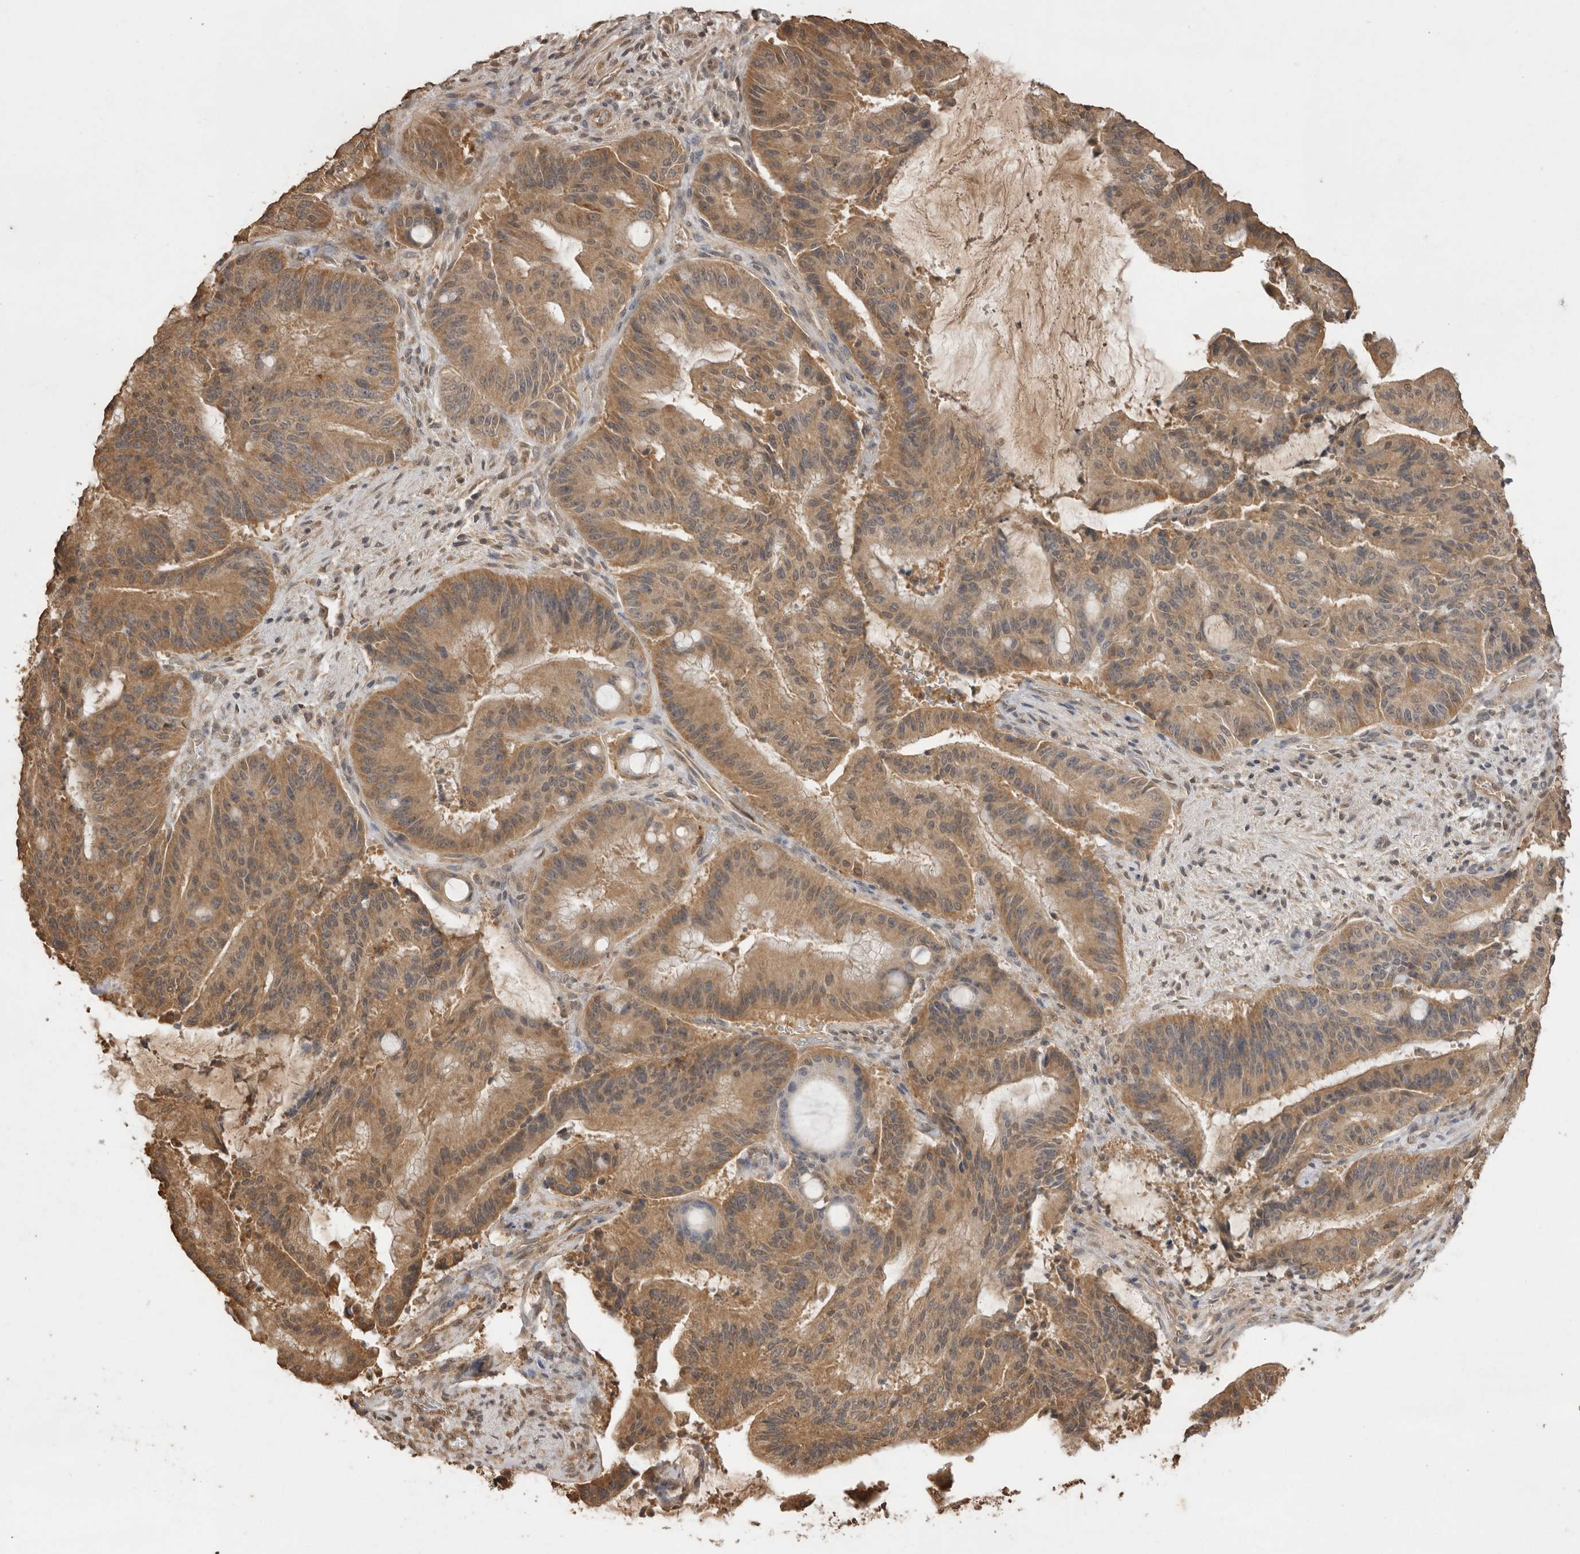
{"staining": {"intensity": "moderate", "quantity": ">75%", "location": "cytoplasmic/membranous"}, "tissue": "liver cancer", "cell_type": "Tumor cells", "image_type": "cancer", "snomed": [{"axis": "morphology", "description": "Normal tissue, NOS"}, {"axis": "morphology", "description": "Cholangiocarcinoma"}, {"axis": "topography", "description": "Liver"}, {"axis": "topography", "description": "Peripheral nerve tissue"}], "caption": "Immunohistochemical staining of human cholangiocarcinoma (liver) exhibits medium levels of moderate cytoplasmic/membranous protein expression in approximately >75% of tumor cells. Immunohistochemistry (ihc) stains the protein in brown and the nuclei are stained blue.", "gene": "JAG2", "patient": {"sex": "female", "age": 73}}